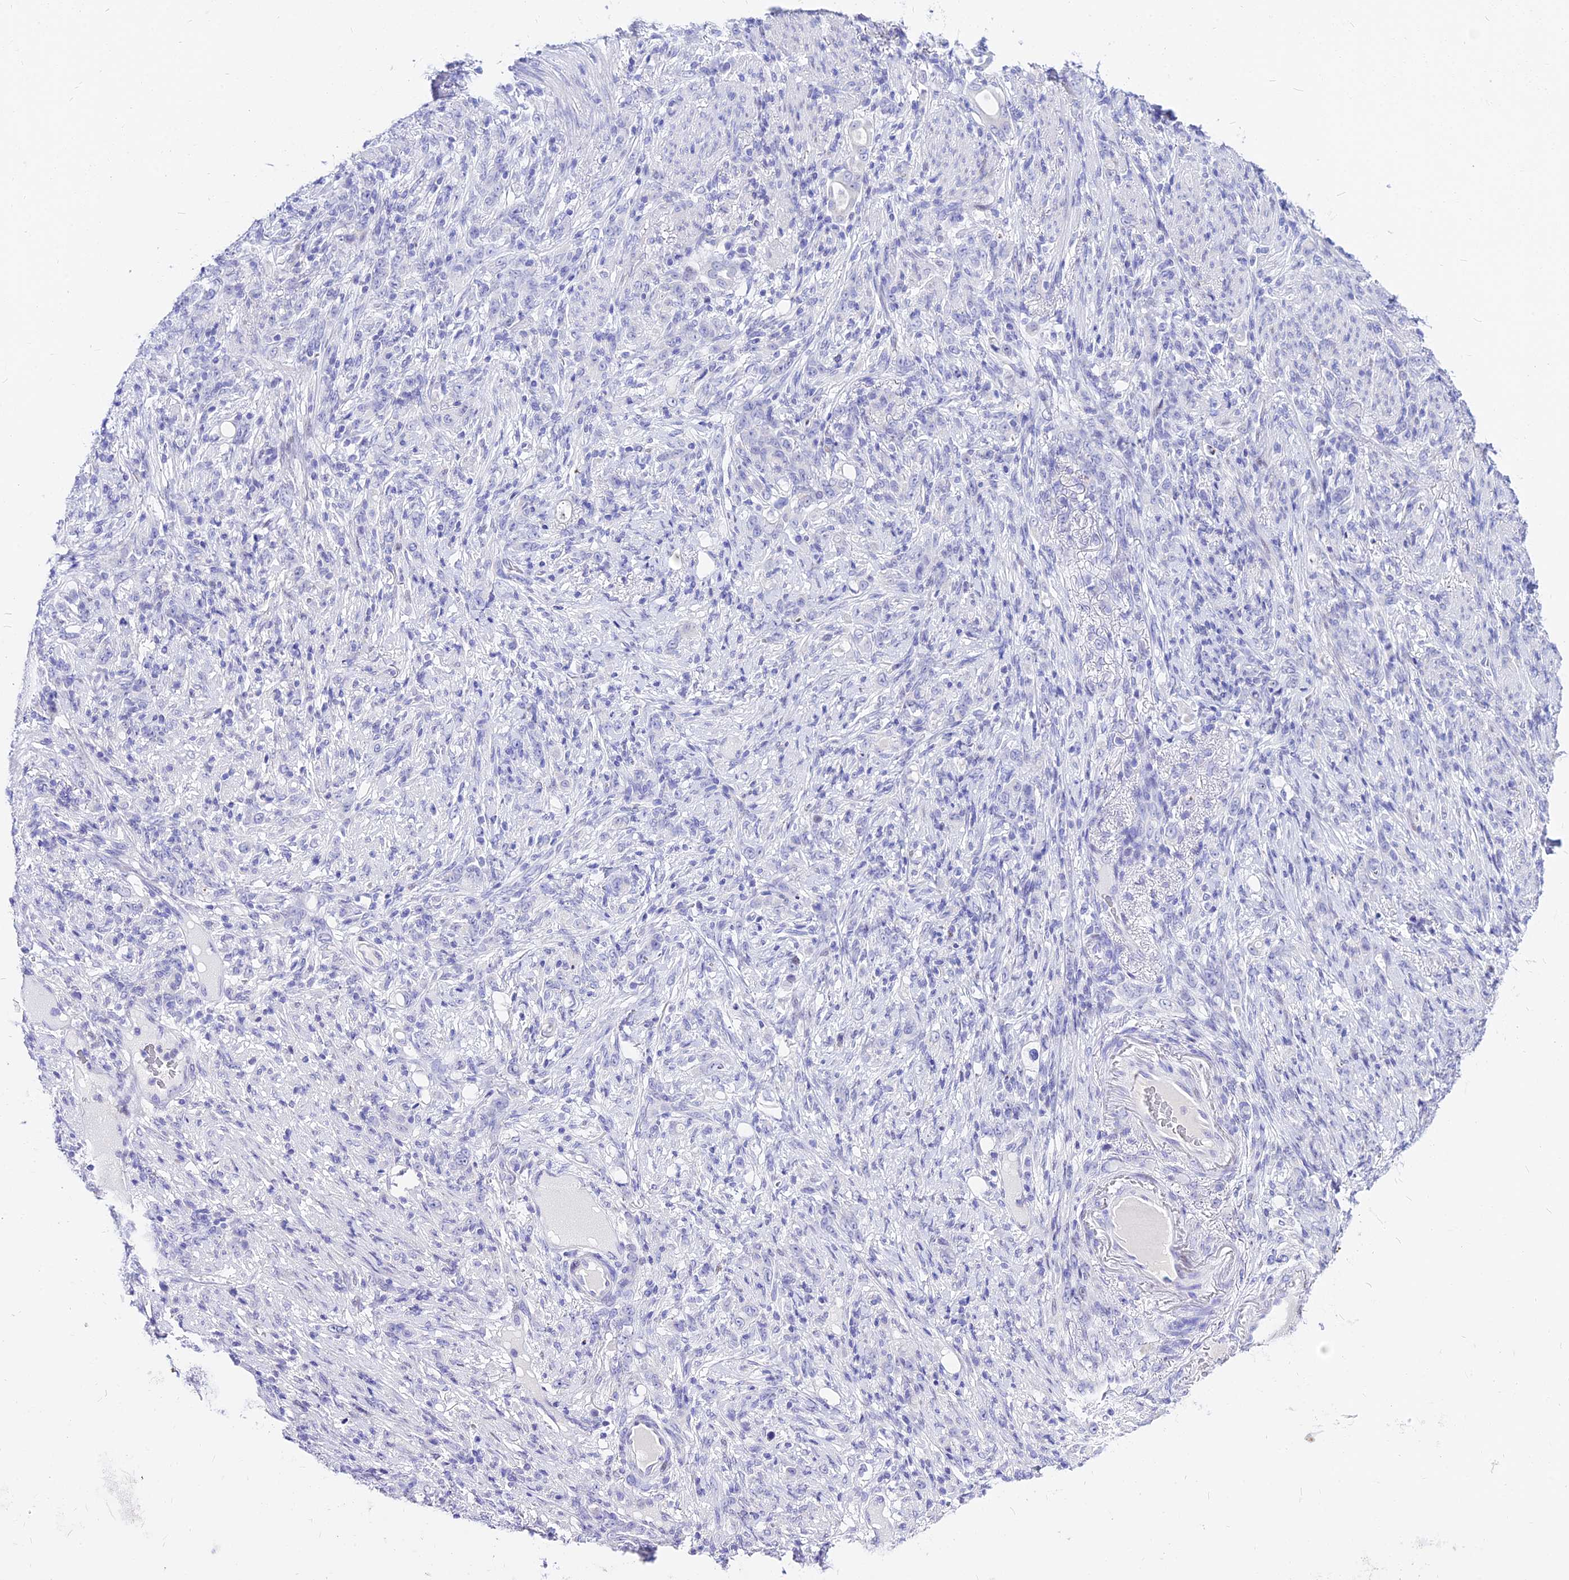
{"staining": {"intensity": "negative", "quantity": "none", "location": "none"}, "tissue": "stomach cancer", "cell_type": "Tumor cells", "image_type": "cancer", "snomed": [{"axis": "morphology", "description": "Normal tissue, NOS"}, {"axis": "morphology", "description": "Adenocarcinoma, NOS"}, {"axis": "topography", "description": "Stomach"}], "caption": "A micrograph of adenocarcinoma (stomach) stained for a protein exhibits no brown staining in tumor cells.", "gene": "CARD18", "patient": {"sex": "female", "age": 79}}